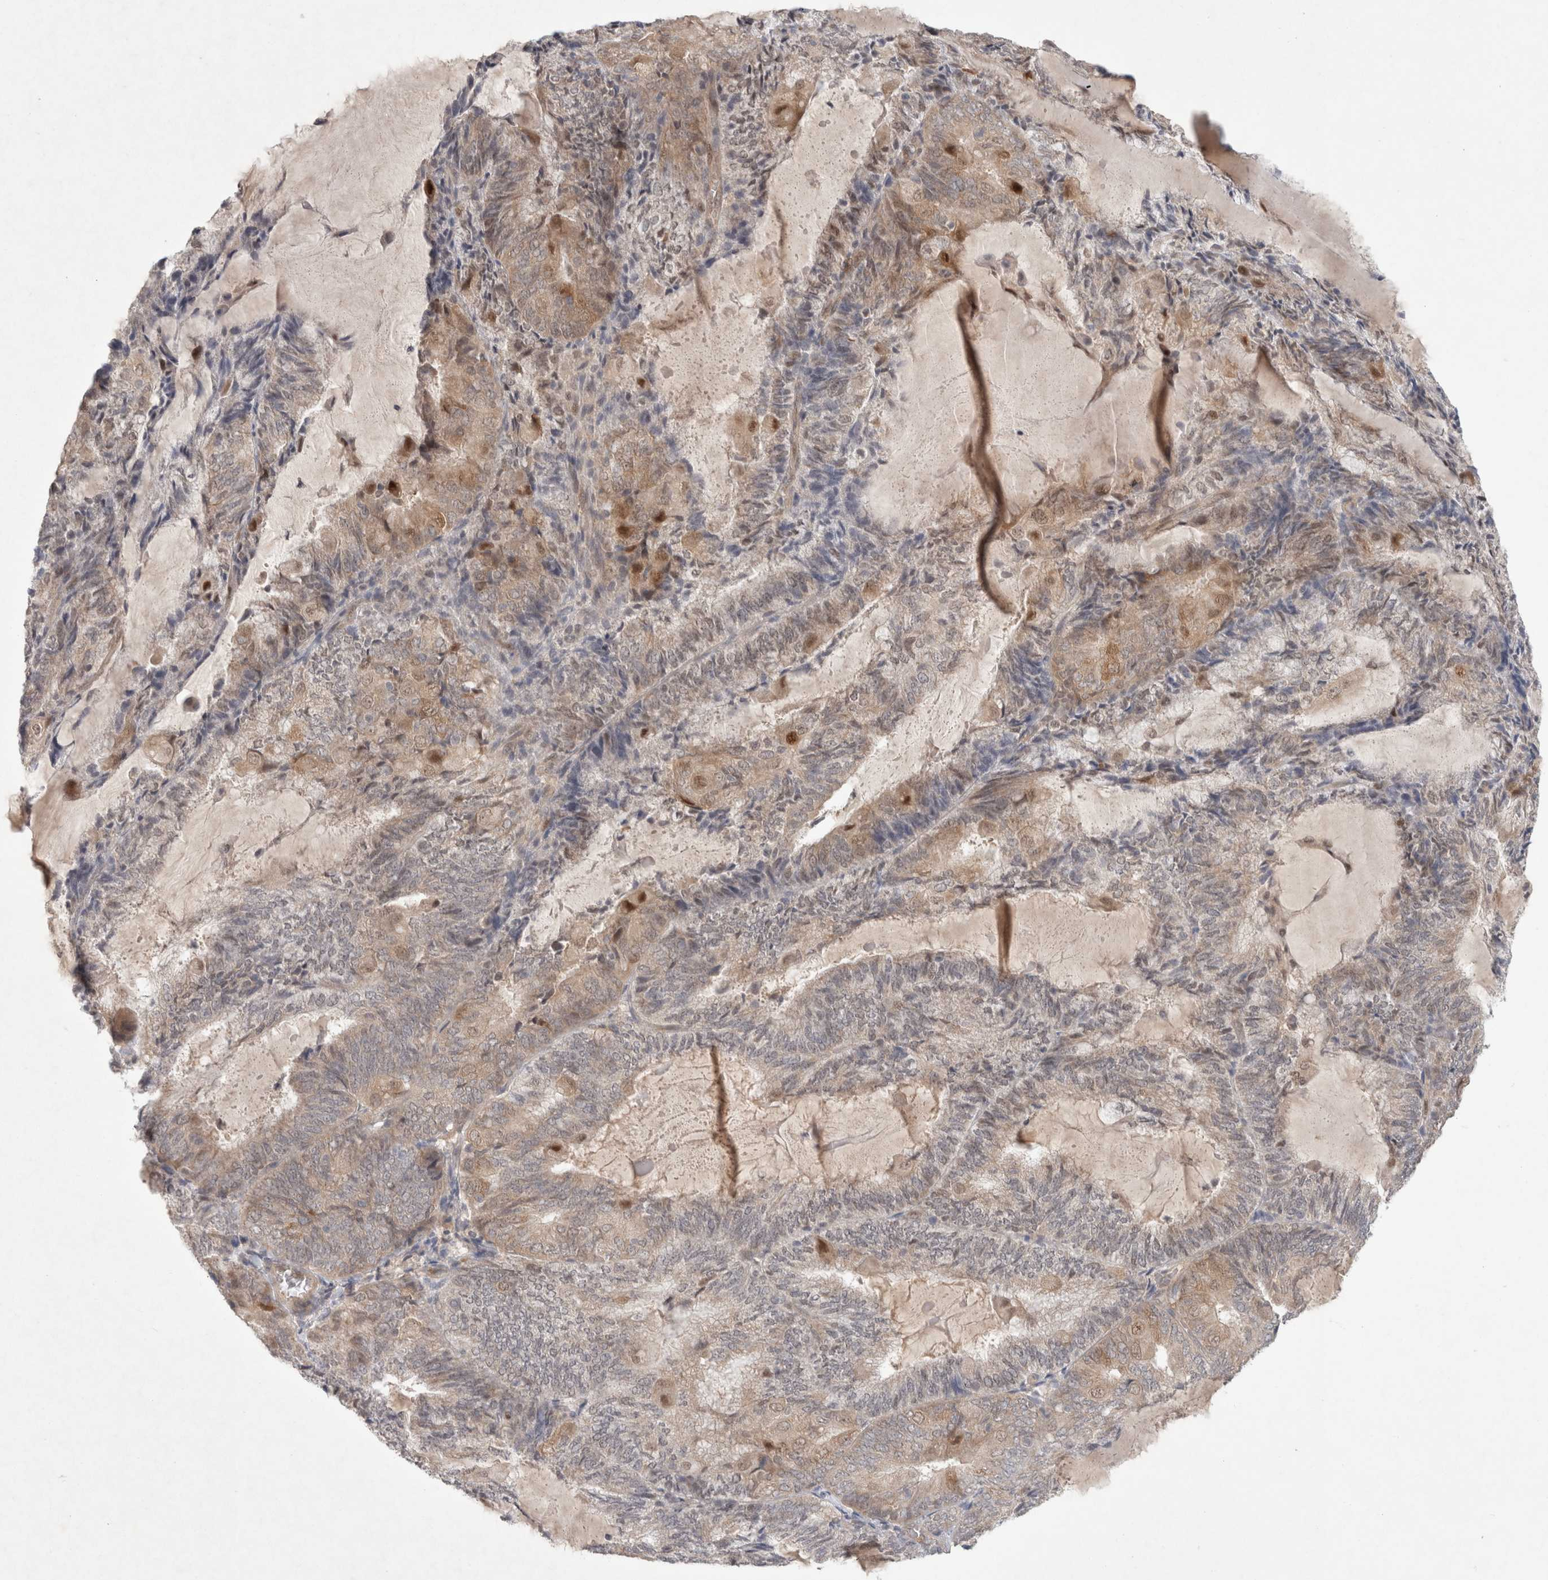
{"staining": {"intensity": "moderate", "quantity": "<25%", "location": "cytoplasmic/membranous,nuclear"}, "tissue": "endometrial cancer", "cell_type": "Tumor cells", "image_type": "cancer", "snomed": [{"axis": "morphology", "description": "Adenocarcinoma, NOS"}, {"axis": "topography", "description": "Endometrium"}], "caption": "Immunohistochemistry (DAB) staining of human adenocarcinoma (endometrial) reveals moderate cytoplasmic/membranous and nuclear protein staining in about <25% of tumor cells.", "gene": "RASAL2", "patient": {"sex": "female", "age": 81}}